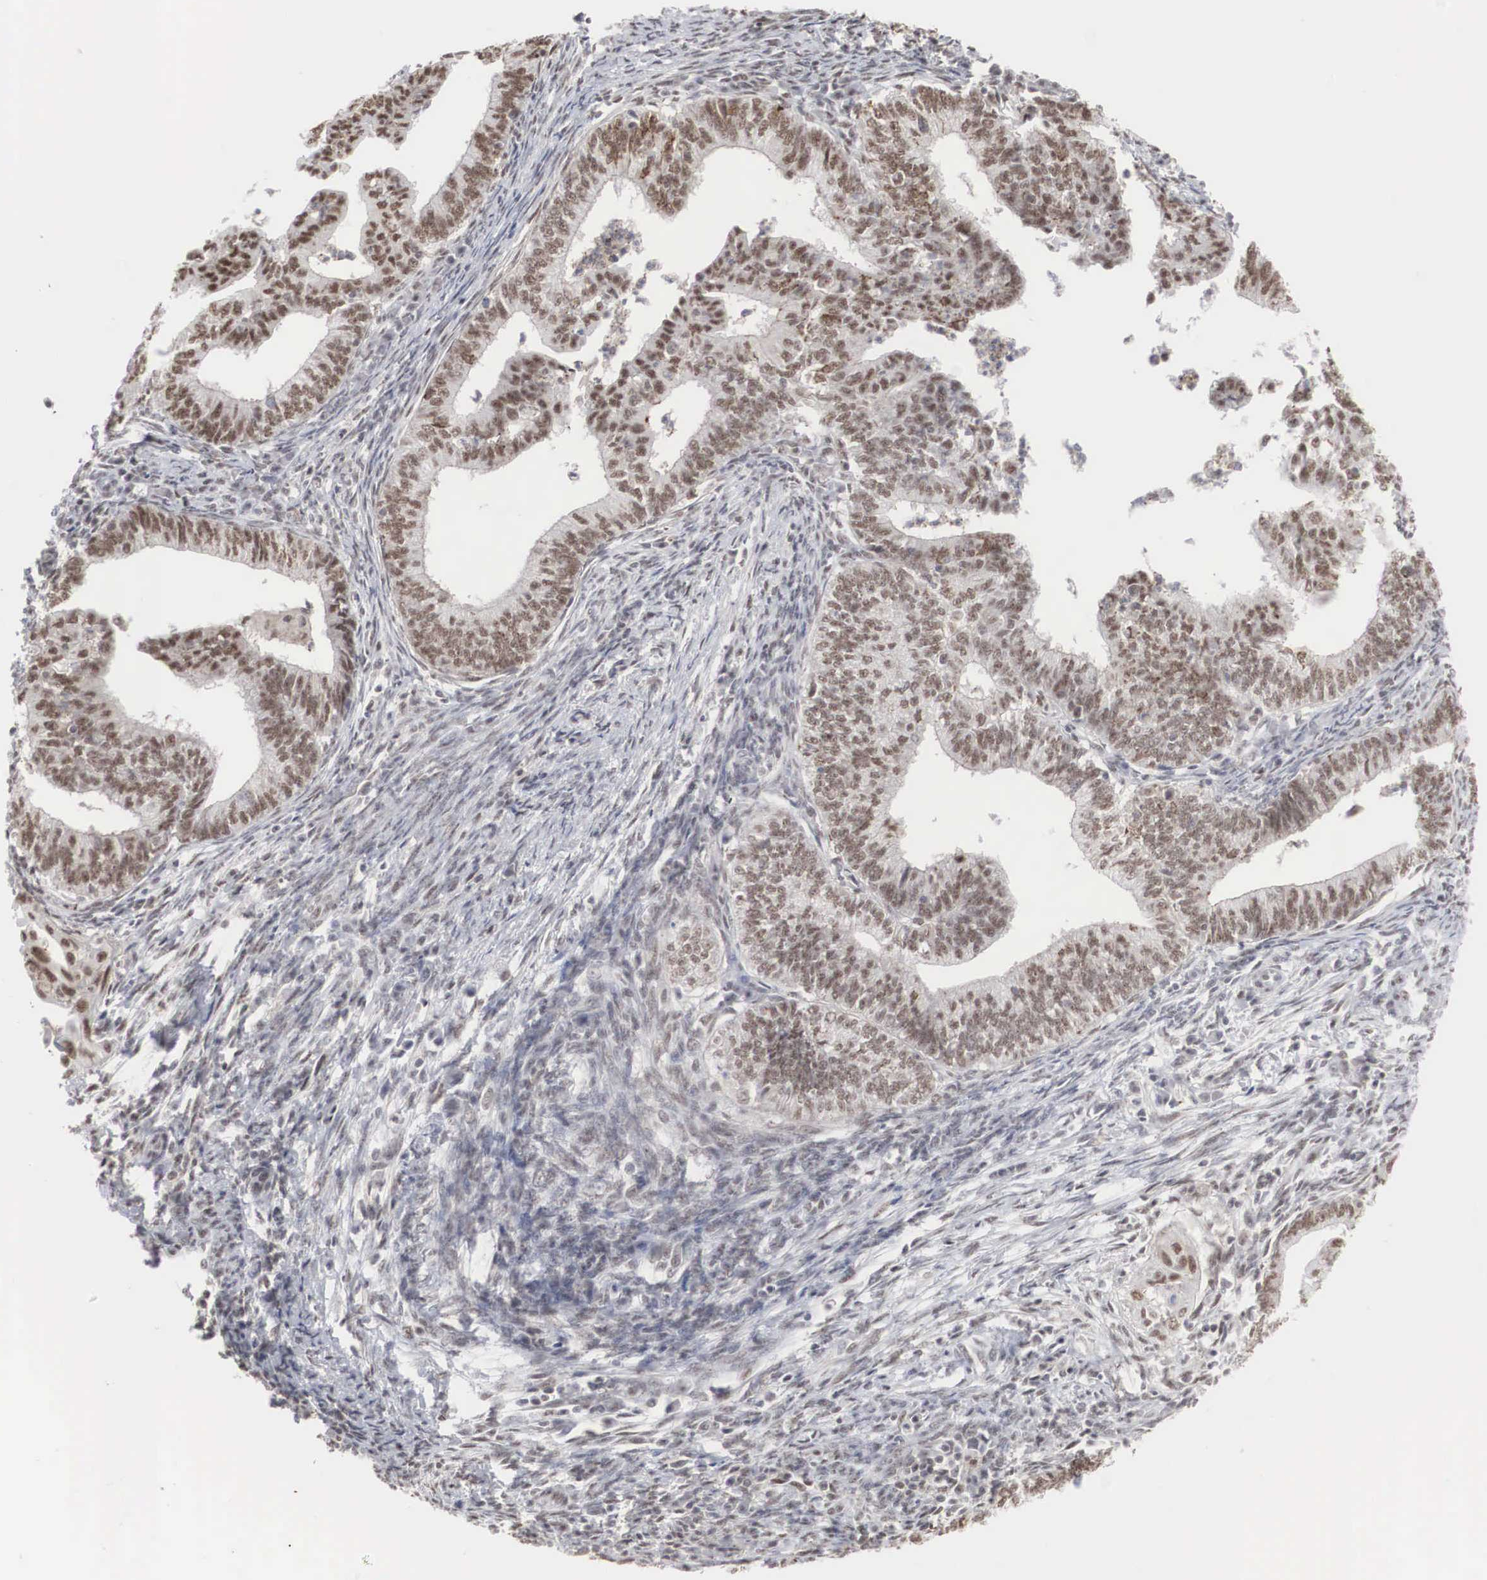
{"staining": {"intensity": "moderate", "quantity": "25%-75%", "location": "nuclear"}, "tissue": "endometrial cancer", "cell_type": "Tumor cells", "image_type": "cancer", "snomed": [{"axis": "morphology", "description": "Adenocarcinoma, NOS"}, {"axis": "topography", "description": "Endometrium"}], "caption": "Endometrial adenocarcinoma tissue reveals moderate nuclear positivity in approximately 25%-75% of tumor cells, visualized by immunohistochemistry.", "gene": "AUTS2", "patient": {"sex": "female", "age": 66}}